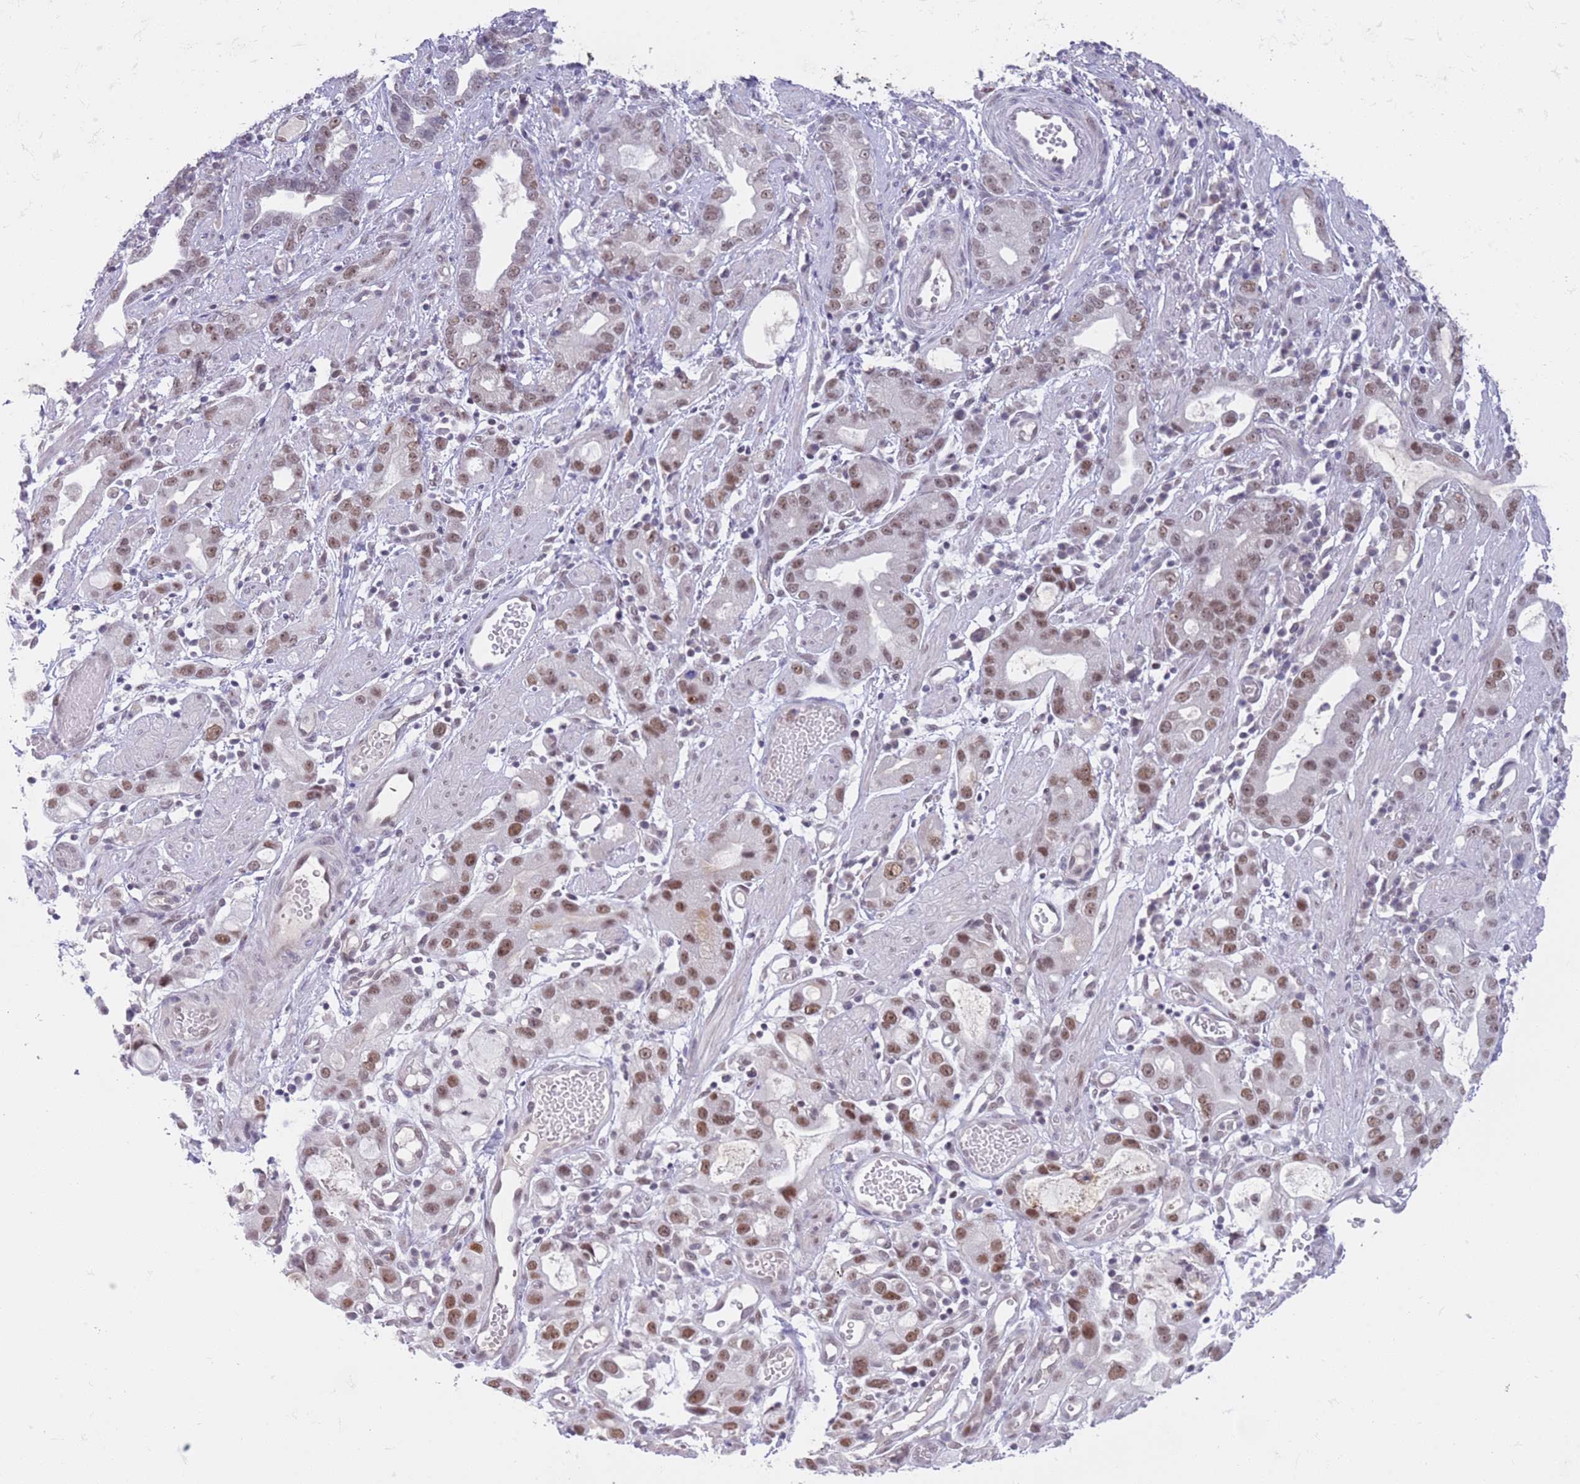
{"staining": {"intensity": "moderate", "quantity": ">75%", "location": "nuclear"}, "tissue": "stomach cancer", "cell_type": "Tumor cells", "image_type": "cancer", "snomed": [{"axis": "morphology", "description": "Adenocarcinoma, NOS"}, {"axis": "topography", "description": "Stomach"}], "caption": "Stomach adenocarcinoma tissue reveals moderate nuclear expression in about >75% of tumor cells, visualized by immunohistochemistry.", "gene": "RFX1", "patient": {"sex": "male", "age": 55}}